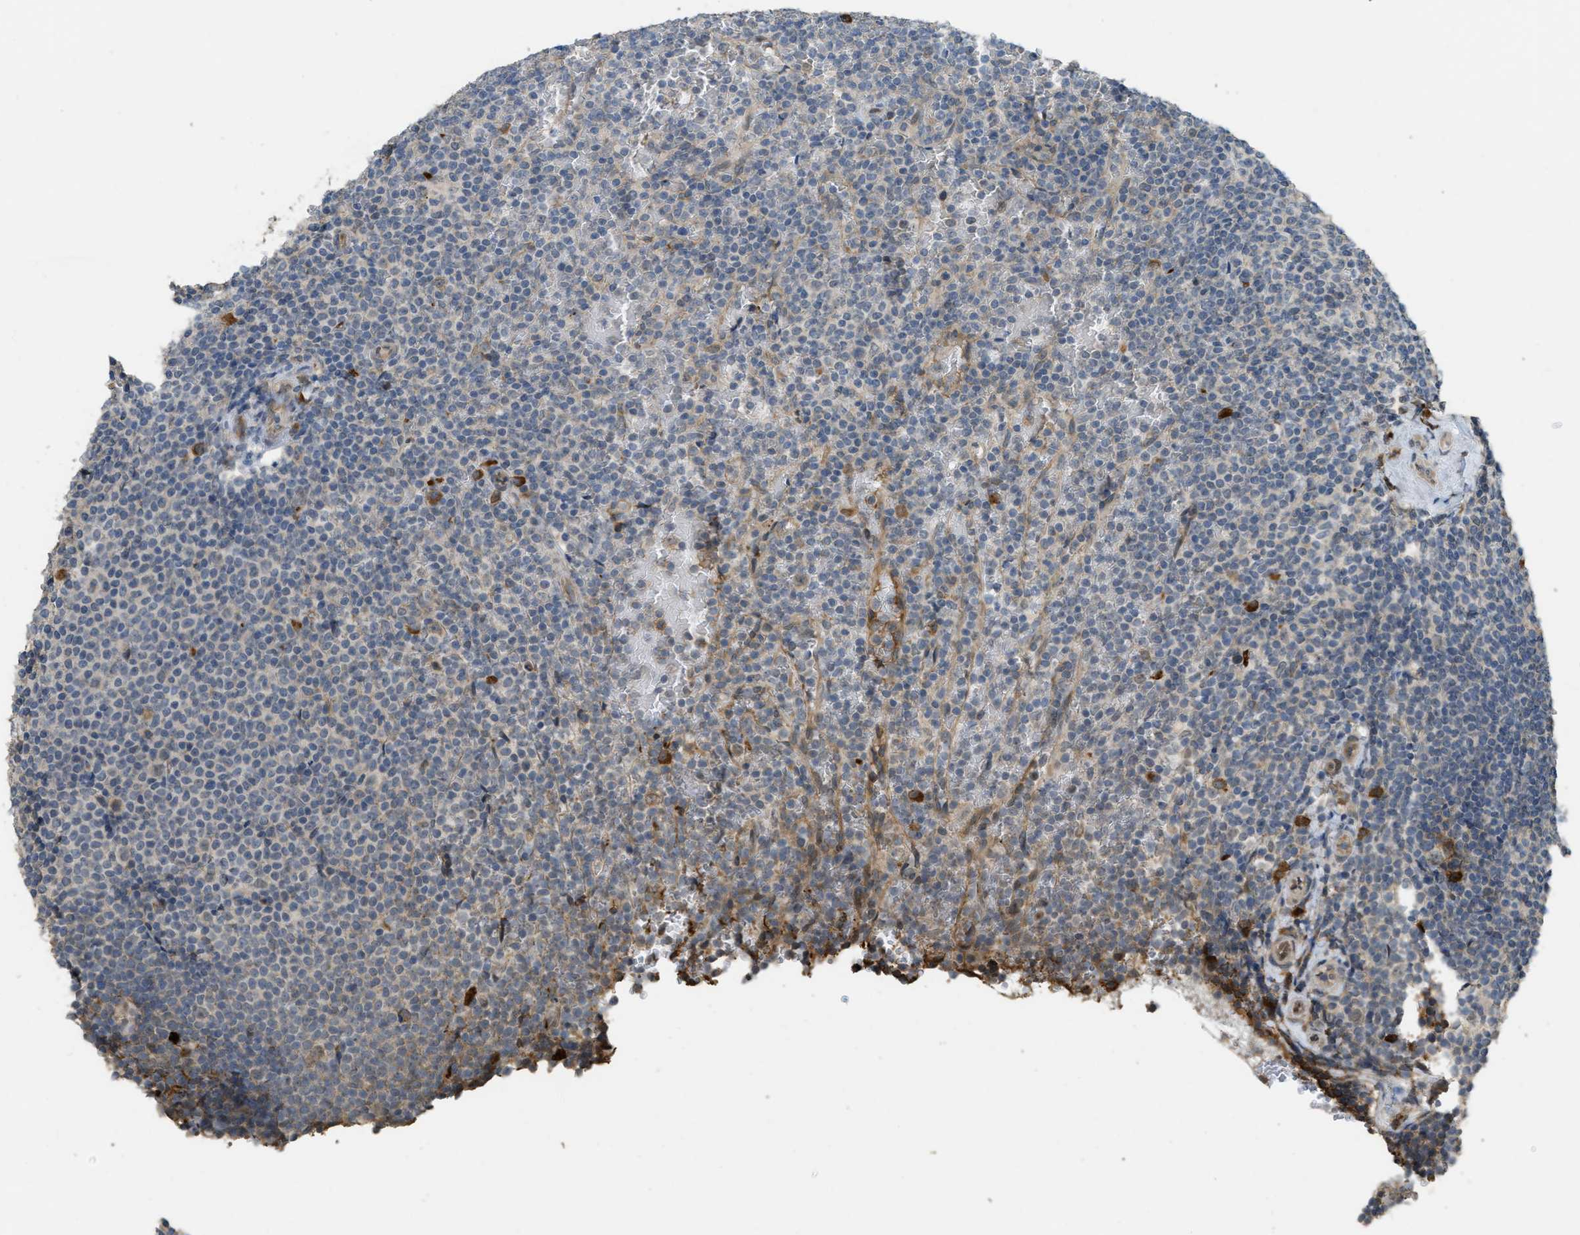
{"staining": {"intensity": "weak", "quantity": "<25%", "location": "cytoplasmic/membranous"}, "tissue": "lymphoma", "cell_type": "Tumor cells", "image_type": "cancer", "snomed": [{"axis": "morphology", "description": "Malignant lymphoma, non-Hodgkin's type, Low grade"}, {"axis": "topography", "description": "Spleen"}], "caption": "Human lymphoma stained for a protein using IHC demonstrates no positivity in tumor cells.", "gene": "IGF2BP2", "patient": {"sex": "female", "age": 77}}